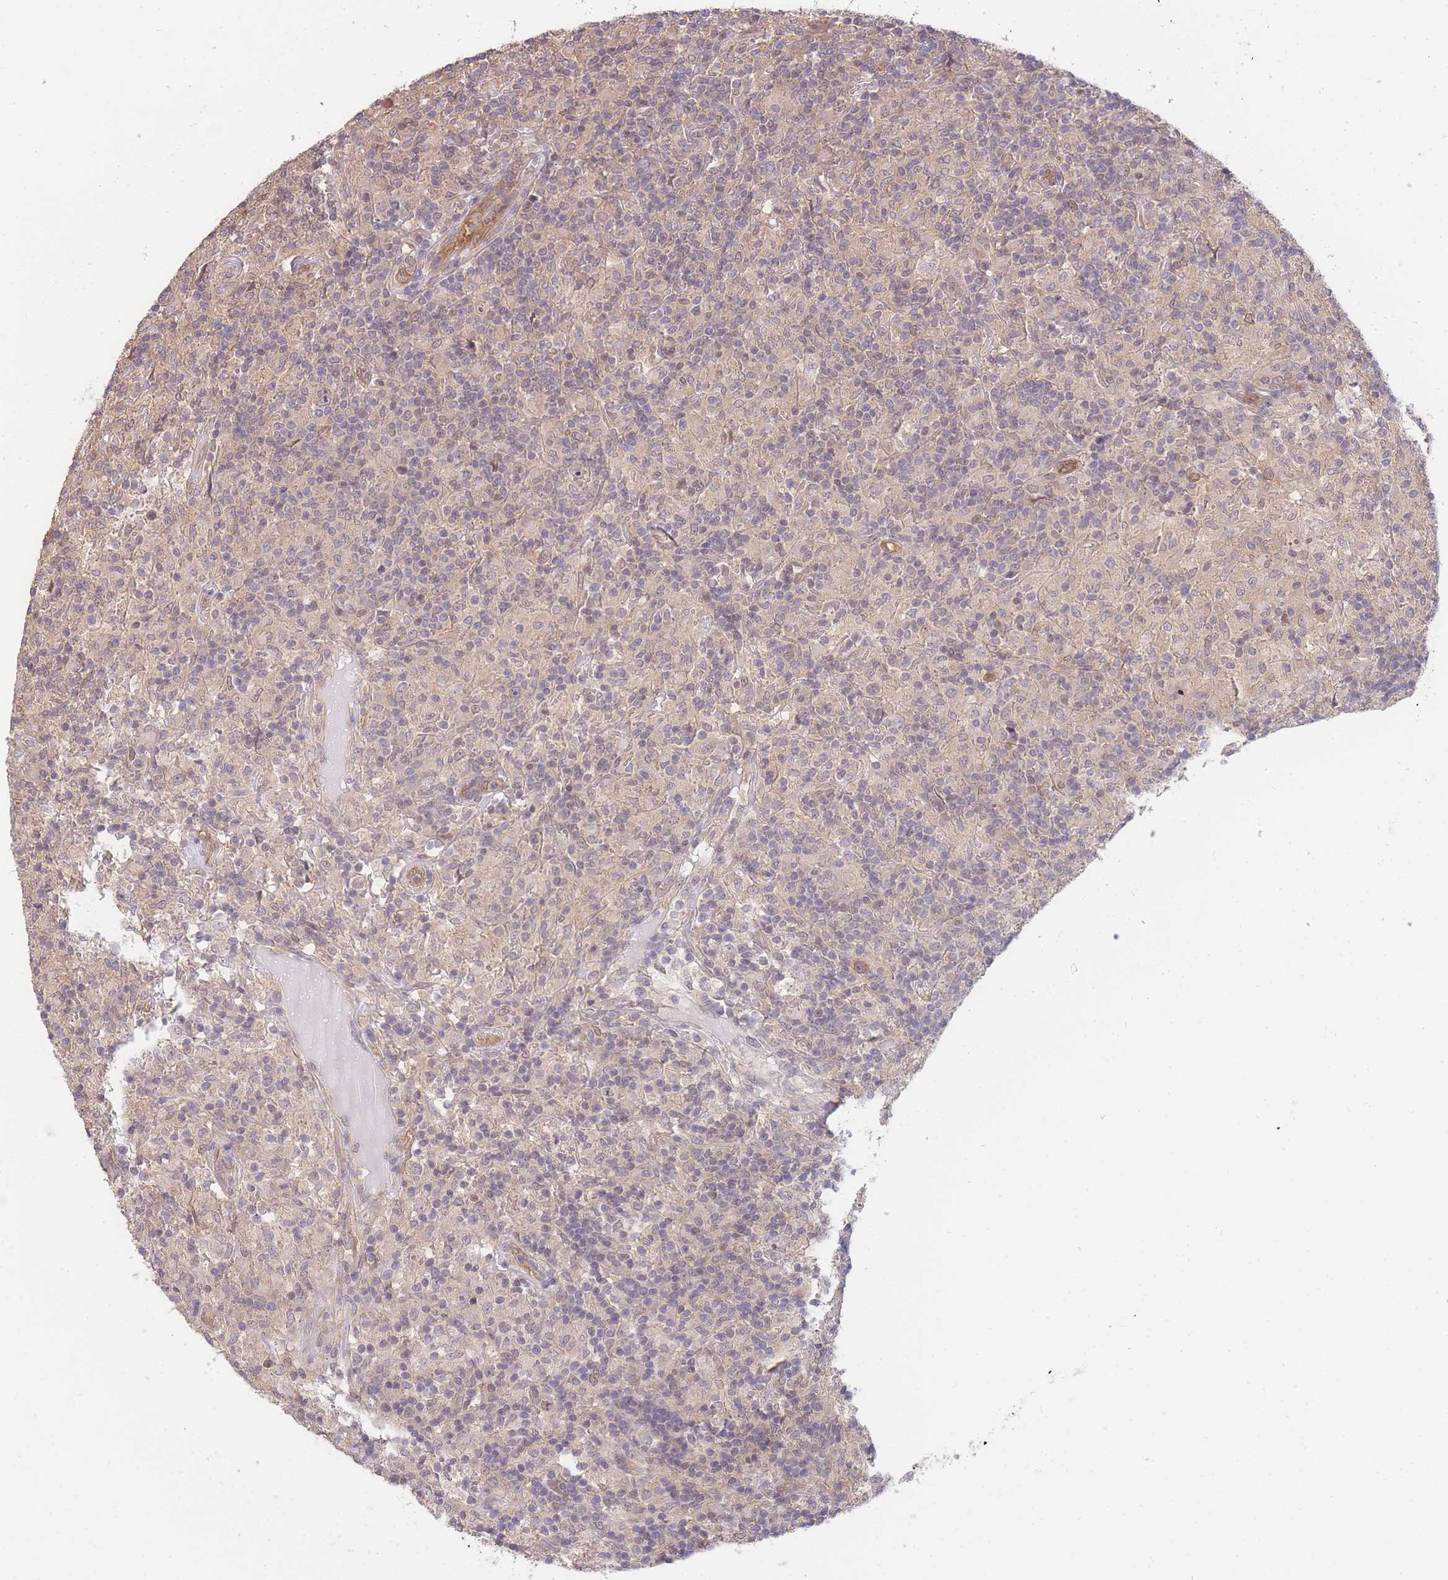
{"staining": {"intensity": "moderate", "quantity": ">75%", "location": "cytoplasmic/membranous"}, "tissue": "lymphoma", "cell_type": "Tumor cells", "image_type": "cancer", "snomed": [{"axis": "morphology", "description": "Hodgkin's disease, NOS"}, {"axis": "topography", "description": "Lymph node"}], "caption": "DAB immunohistochemical staining of lymphoma reveals moderate cytoplasmic/membranous protein expression in approximately >75% of tumor cells.", "gene": "SMC6", "patient": {"sex": "male", "age": 70}}